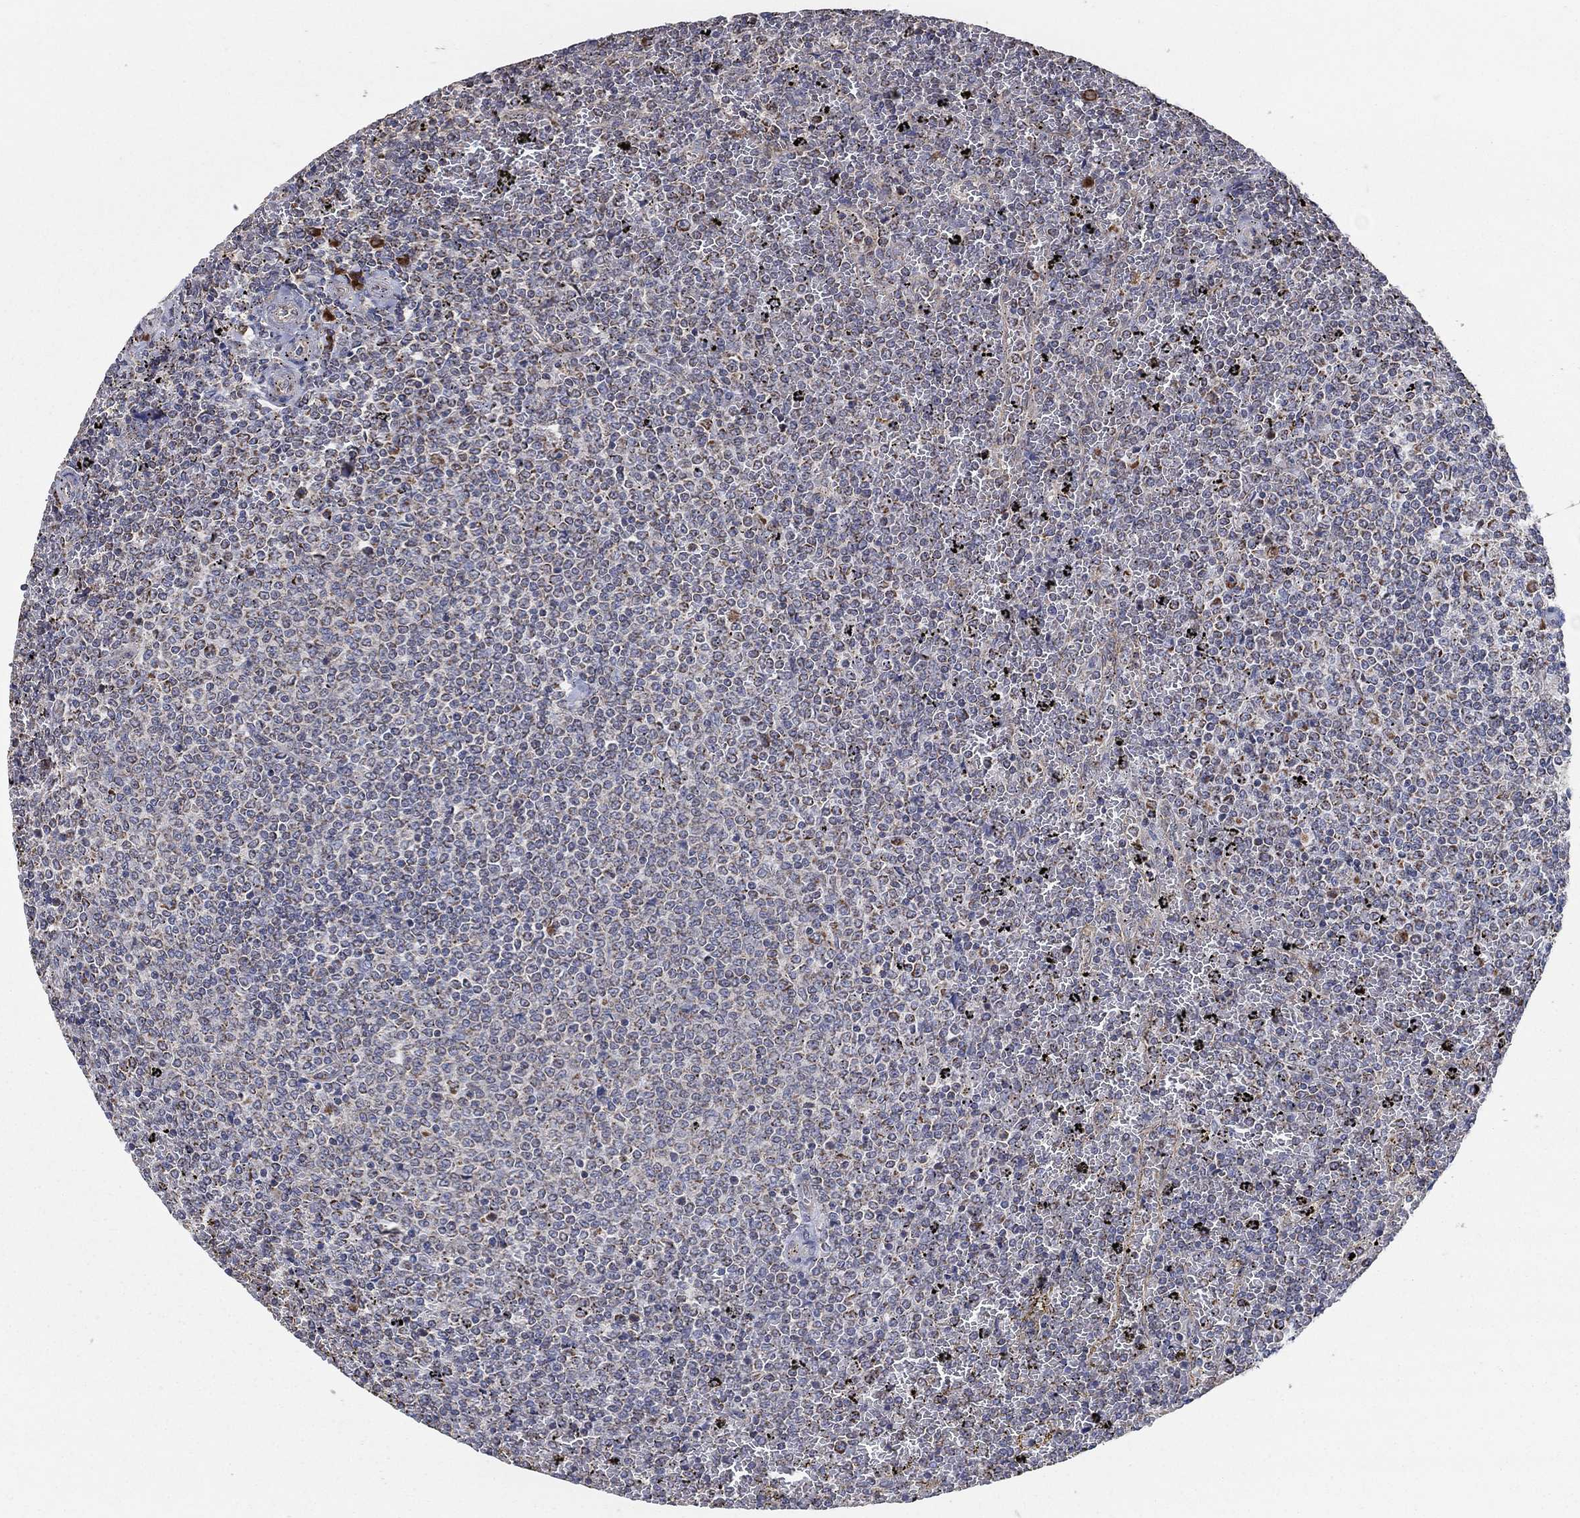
{"staining": {"intensity": "negative", "quantity": "none", "location": "none"}, "tissue": "lymphoma", "cell_type": "Tumor cells", "image_type": "cancer", "snomed": [{"axis": "morphology", "description": "Malignant lymphoma, non-Hodgkin's type, Low grade"}, {"axis": "topography", "description": "Spleen"}], "caption": "Tumor cells show no significant positivity in lymphoma.", "gene": "HID1", "patient": {"sex": "female", "age": 77}}